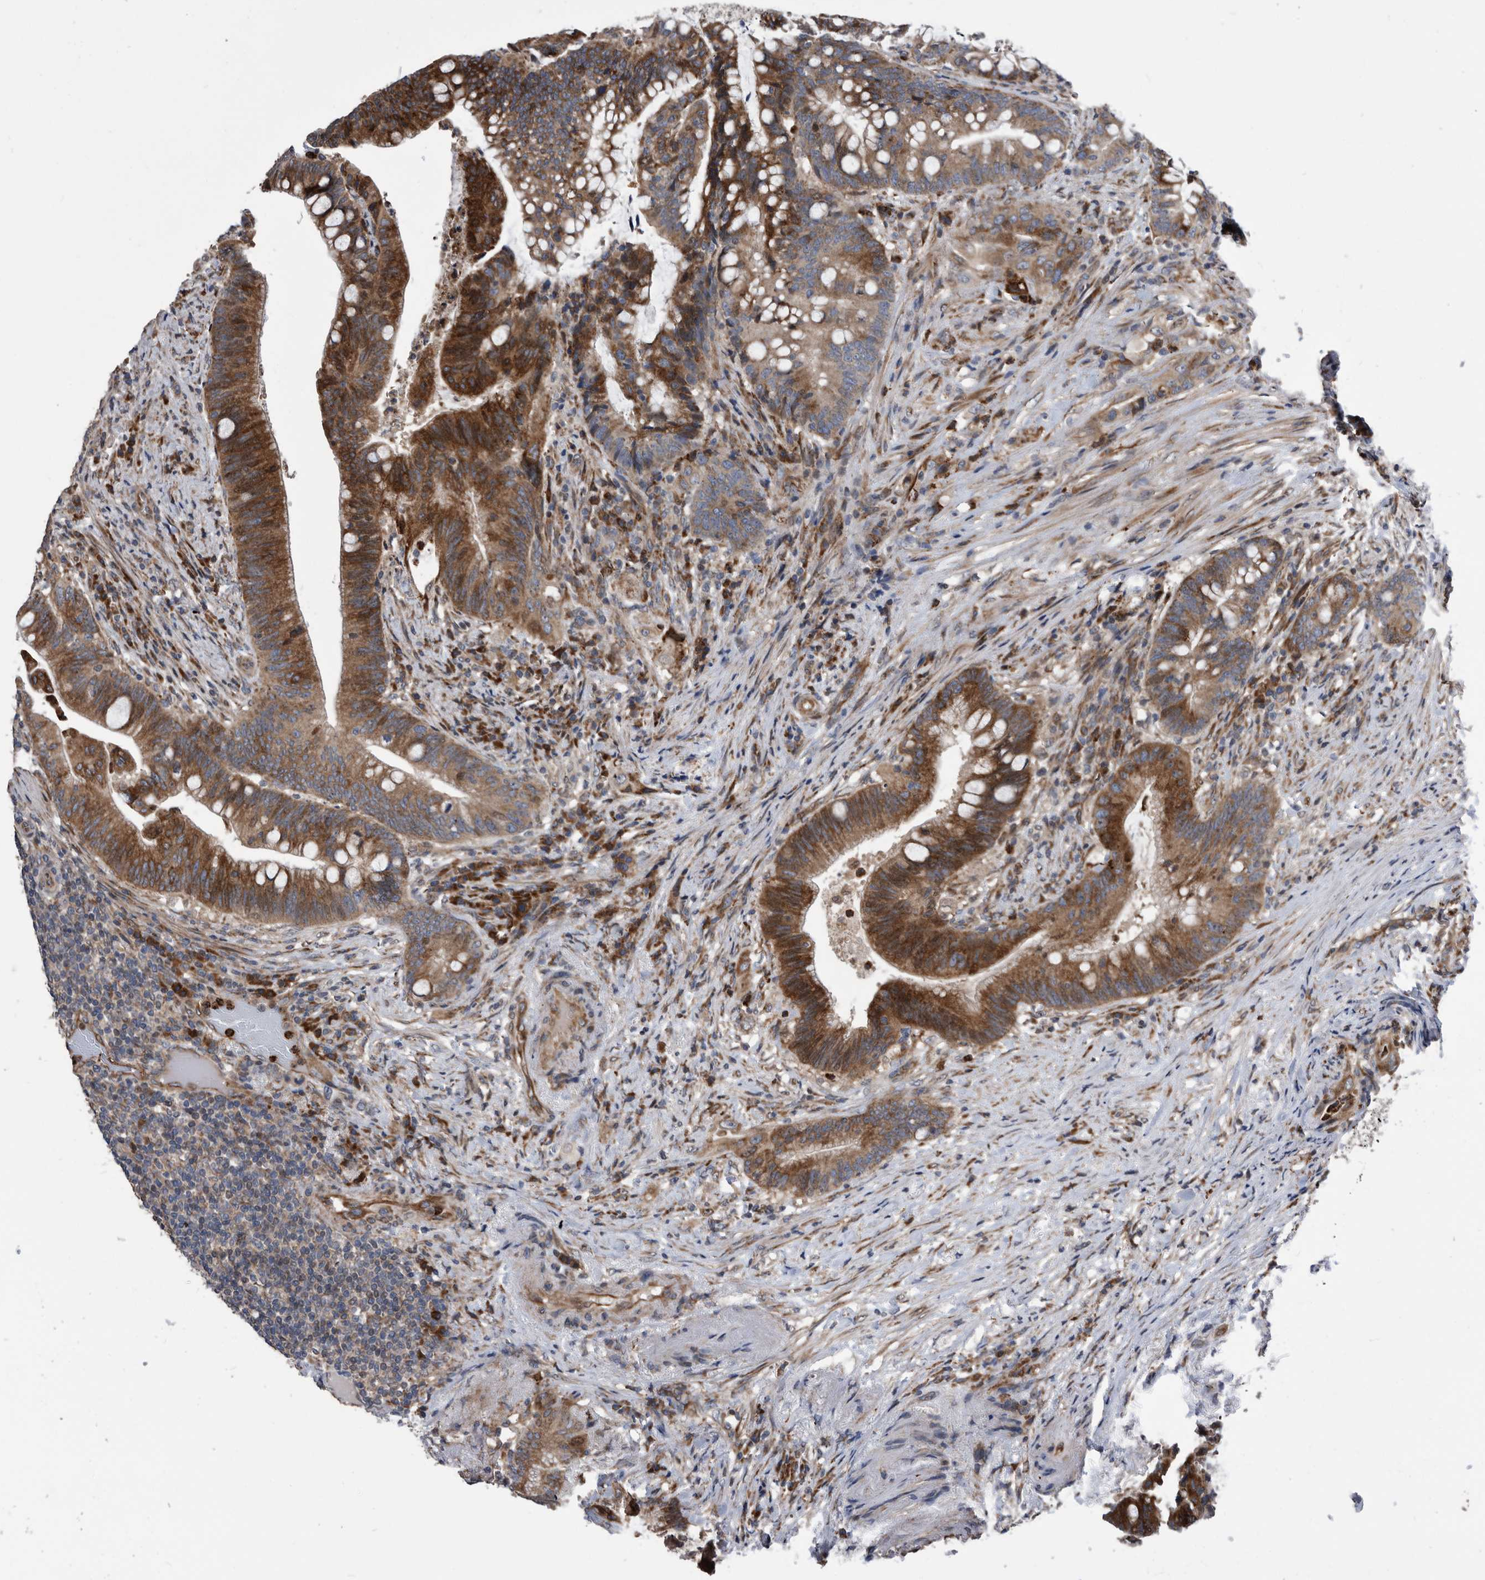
{"staining": {"intensity": "strong", "quantity": ">75%", "location": "cytoplasmic/membranous"}, "tissue": "colorectal cancer", "cell_type": "Tumor cells", "image_type": "cancer", "snomed": [{"axis": "morphology", "description": "Adenocarcinoma, NOS"}, {"axis": "topography", "description": "Colon"}], "caption": "IHC of human colorectal cancer shows high levels of strong cytoplasmic/membranous staining in approximately >75% of tumor cells.", "gene": "SERINC2", "patient": {"sex": "female", "age": 66}}